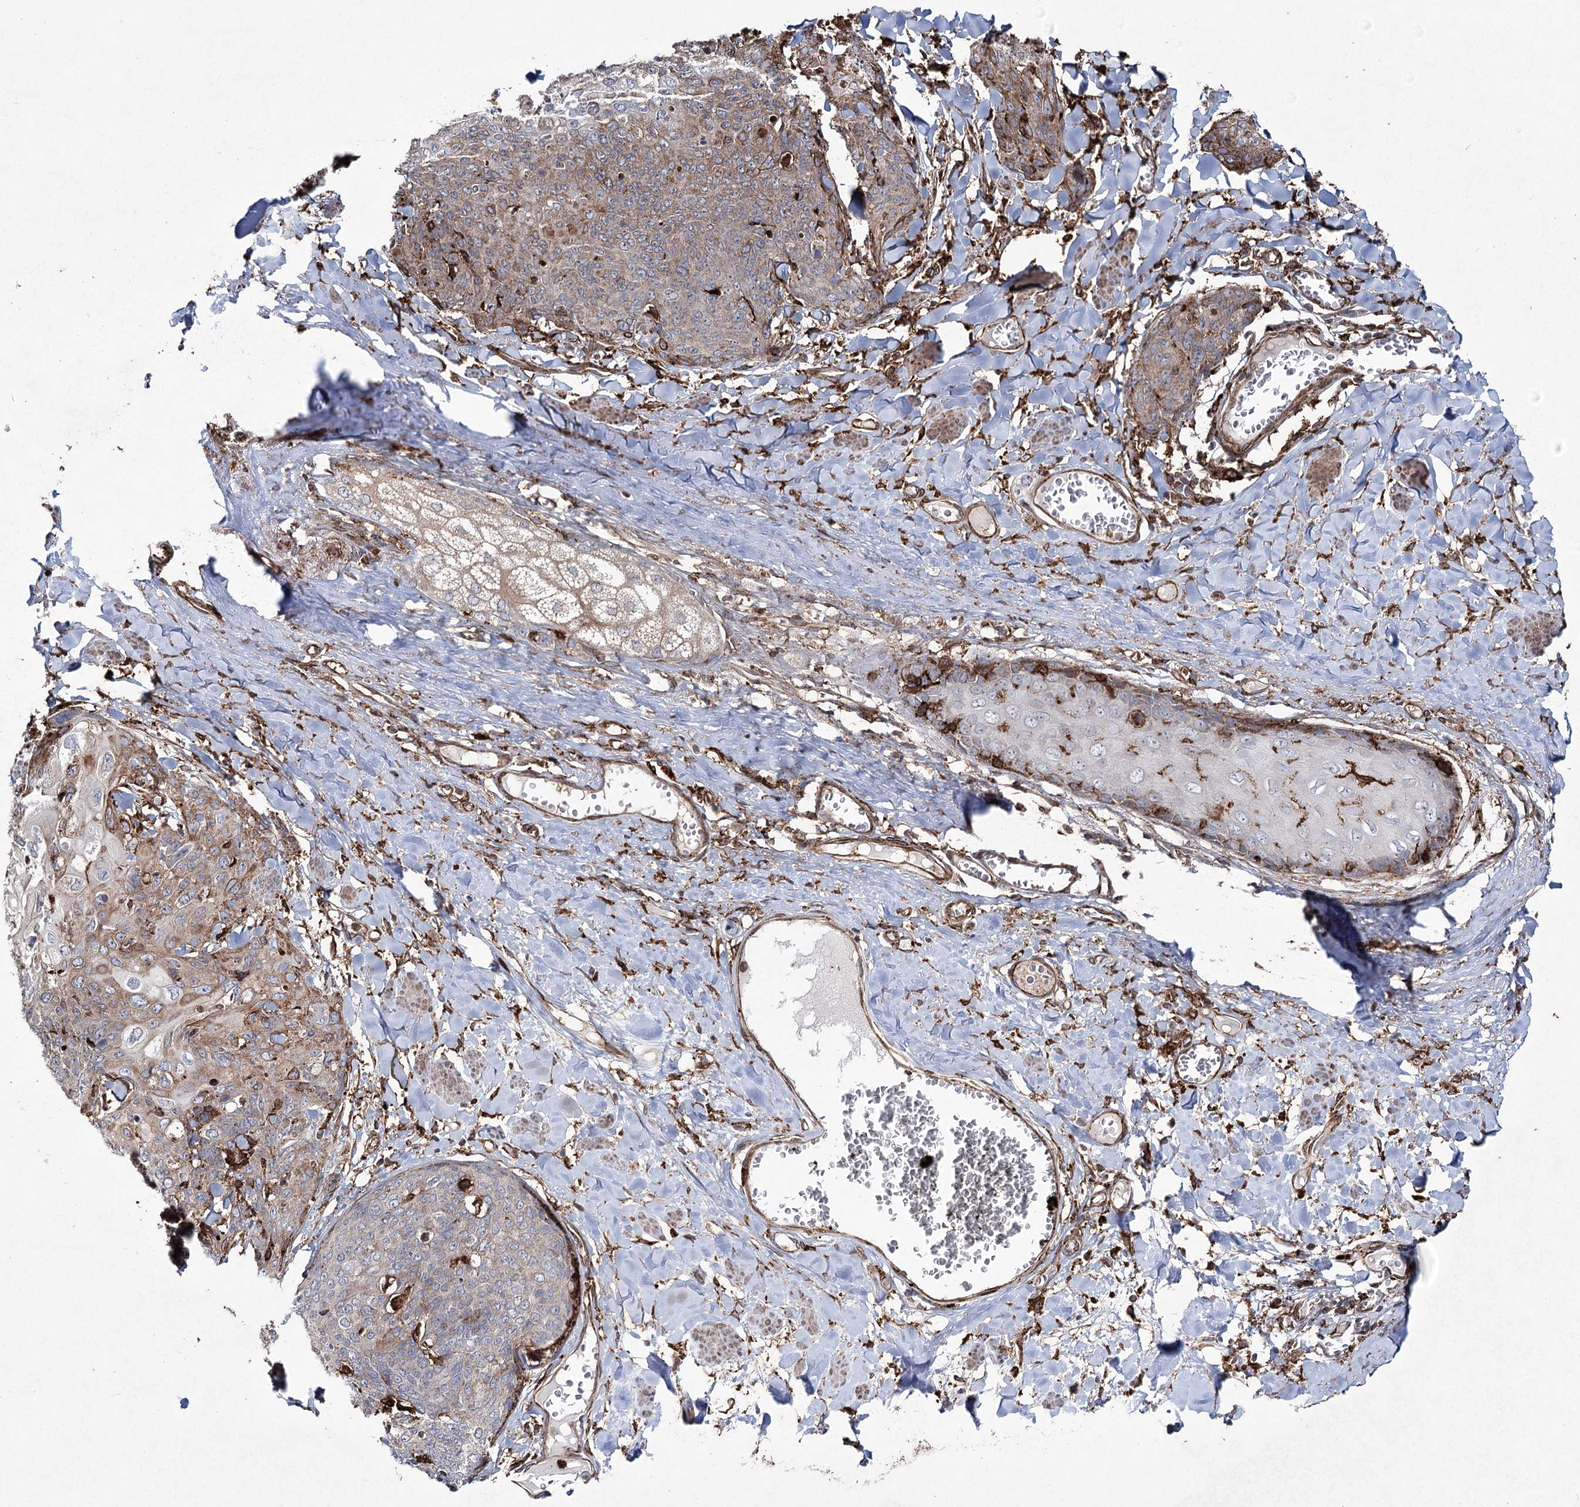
{"staining": {"intensity": "weak", "quantity": ">75%", "location": "cytoplasmic/membranous"}, "tissue": "skin cancer", "cell_type": "Tumor cells", "image_type": "cancer", "snomed": [{"axis": "morphology", "description": "Squamous cell carcinoma, NOS"}, {"axis": "topography", "description": "Skin"}, {"axis": "topography", "description": "Vulva"}], "caption": "Immunohistochemistry histopathology image of skin squamous cell carcinoma stained for a protein (brown), which reveals low levels of weak cytoplasmic/membranous positivity in about >75% of tumor cells.", "gene": "DCUN1D4", "patient": {"sex": "female", "age": 85}}